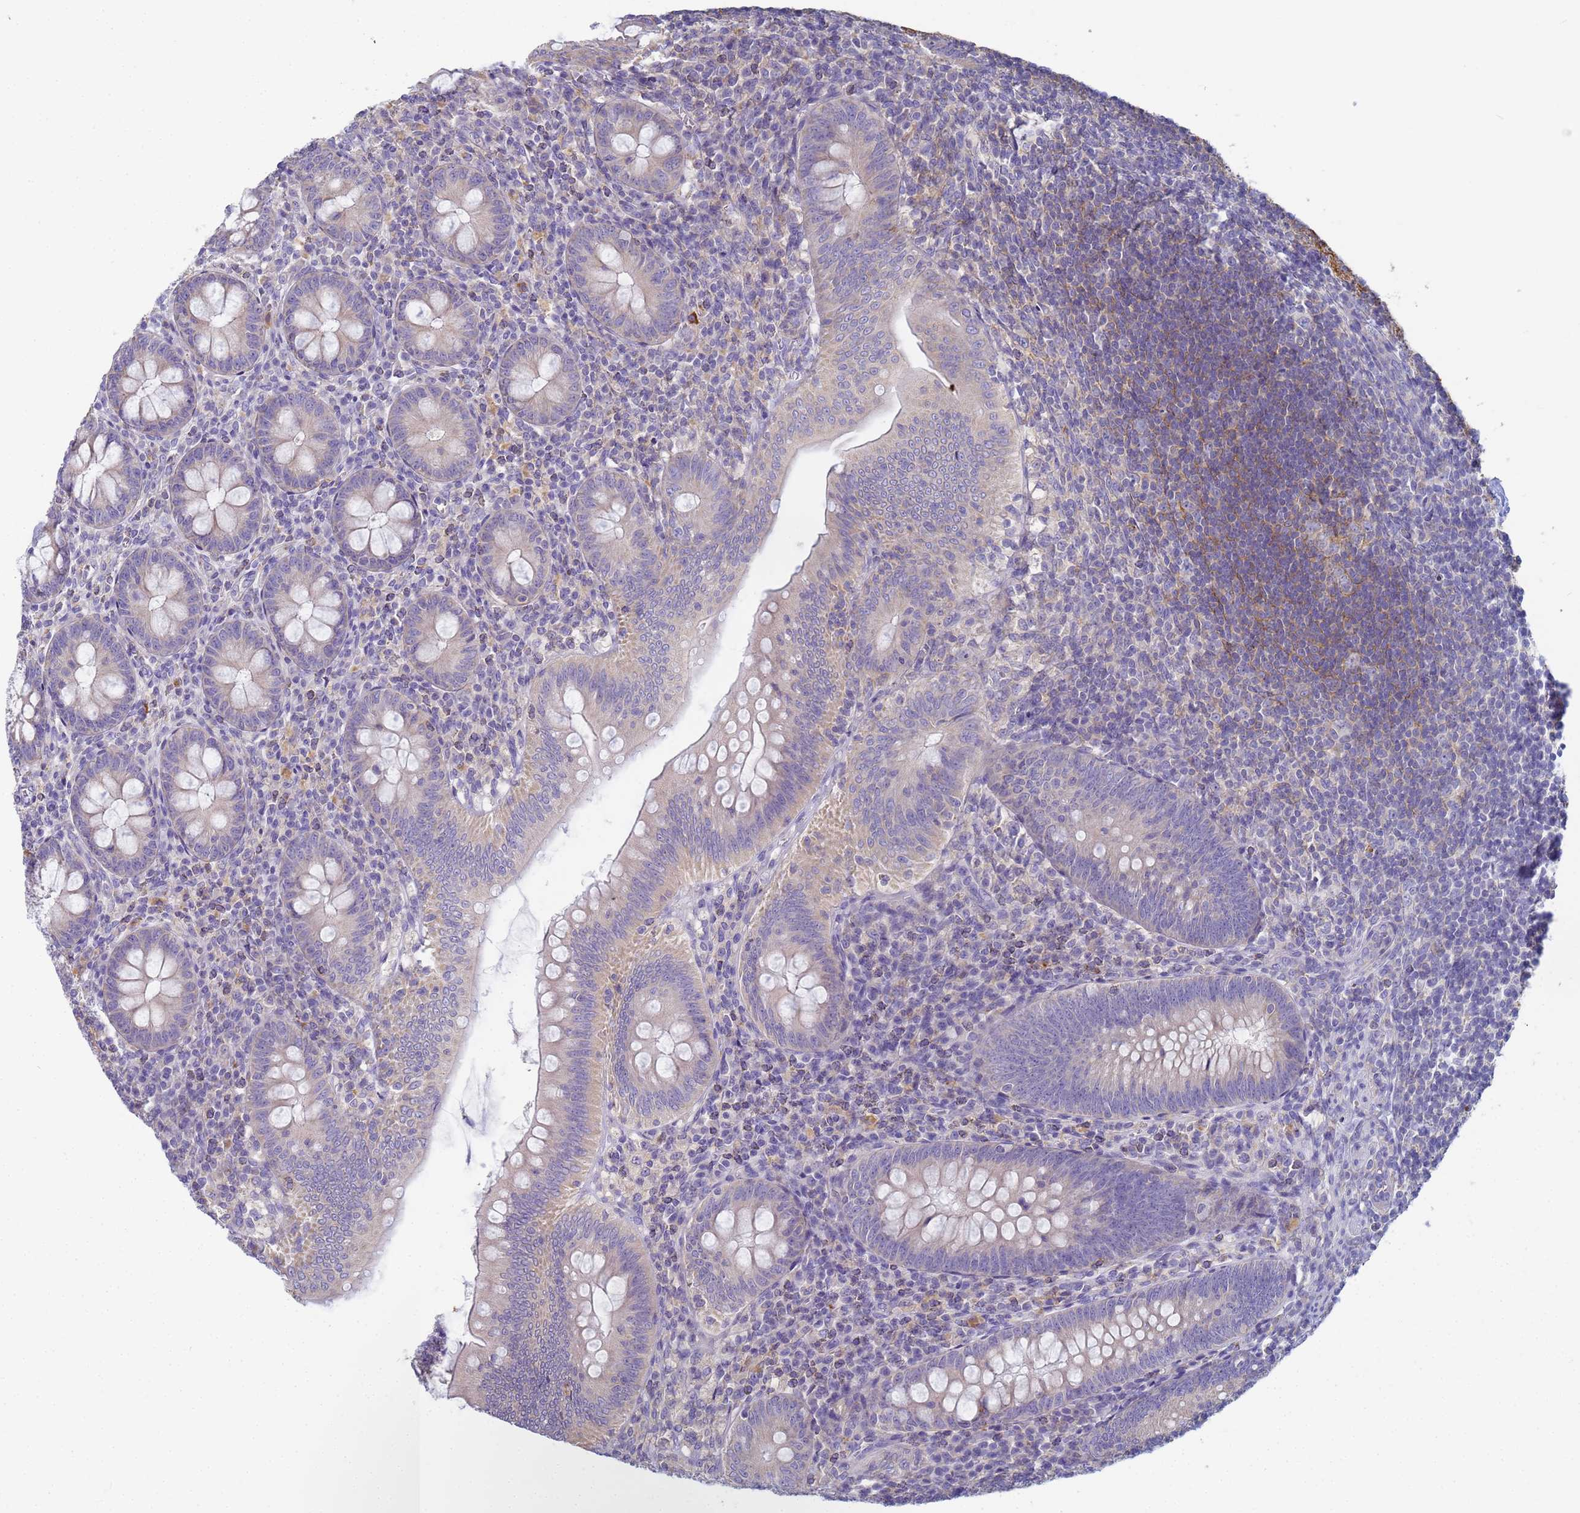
{"staining": {"intensity": "weak", "quantity": "<25%", "location": "cytoplasmic/membranous"}, "tissue": "appendix", "cell_type": "Glandular cells", "image_type": "normal", "snomed": [{"axis": "morphology", "description": "Normal tissue, NOS"}, {"axis": "topography", "description": "Appendix"}], "caption": "Immunohistochemistry (IHC) photomicrograph of unremarkable appendix stained for a protein (brown), which exhibits no expression in glandular cells.", "gene": "CR1", "patient": {"sex": "male", "age": 14}}